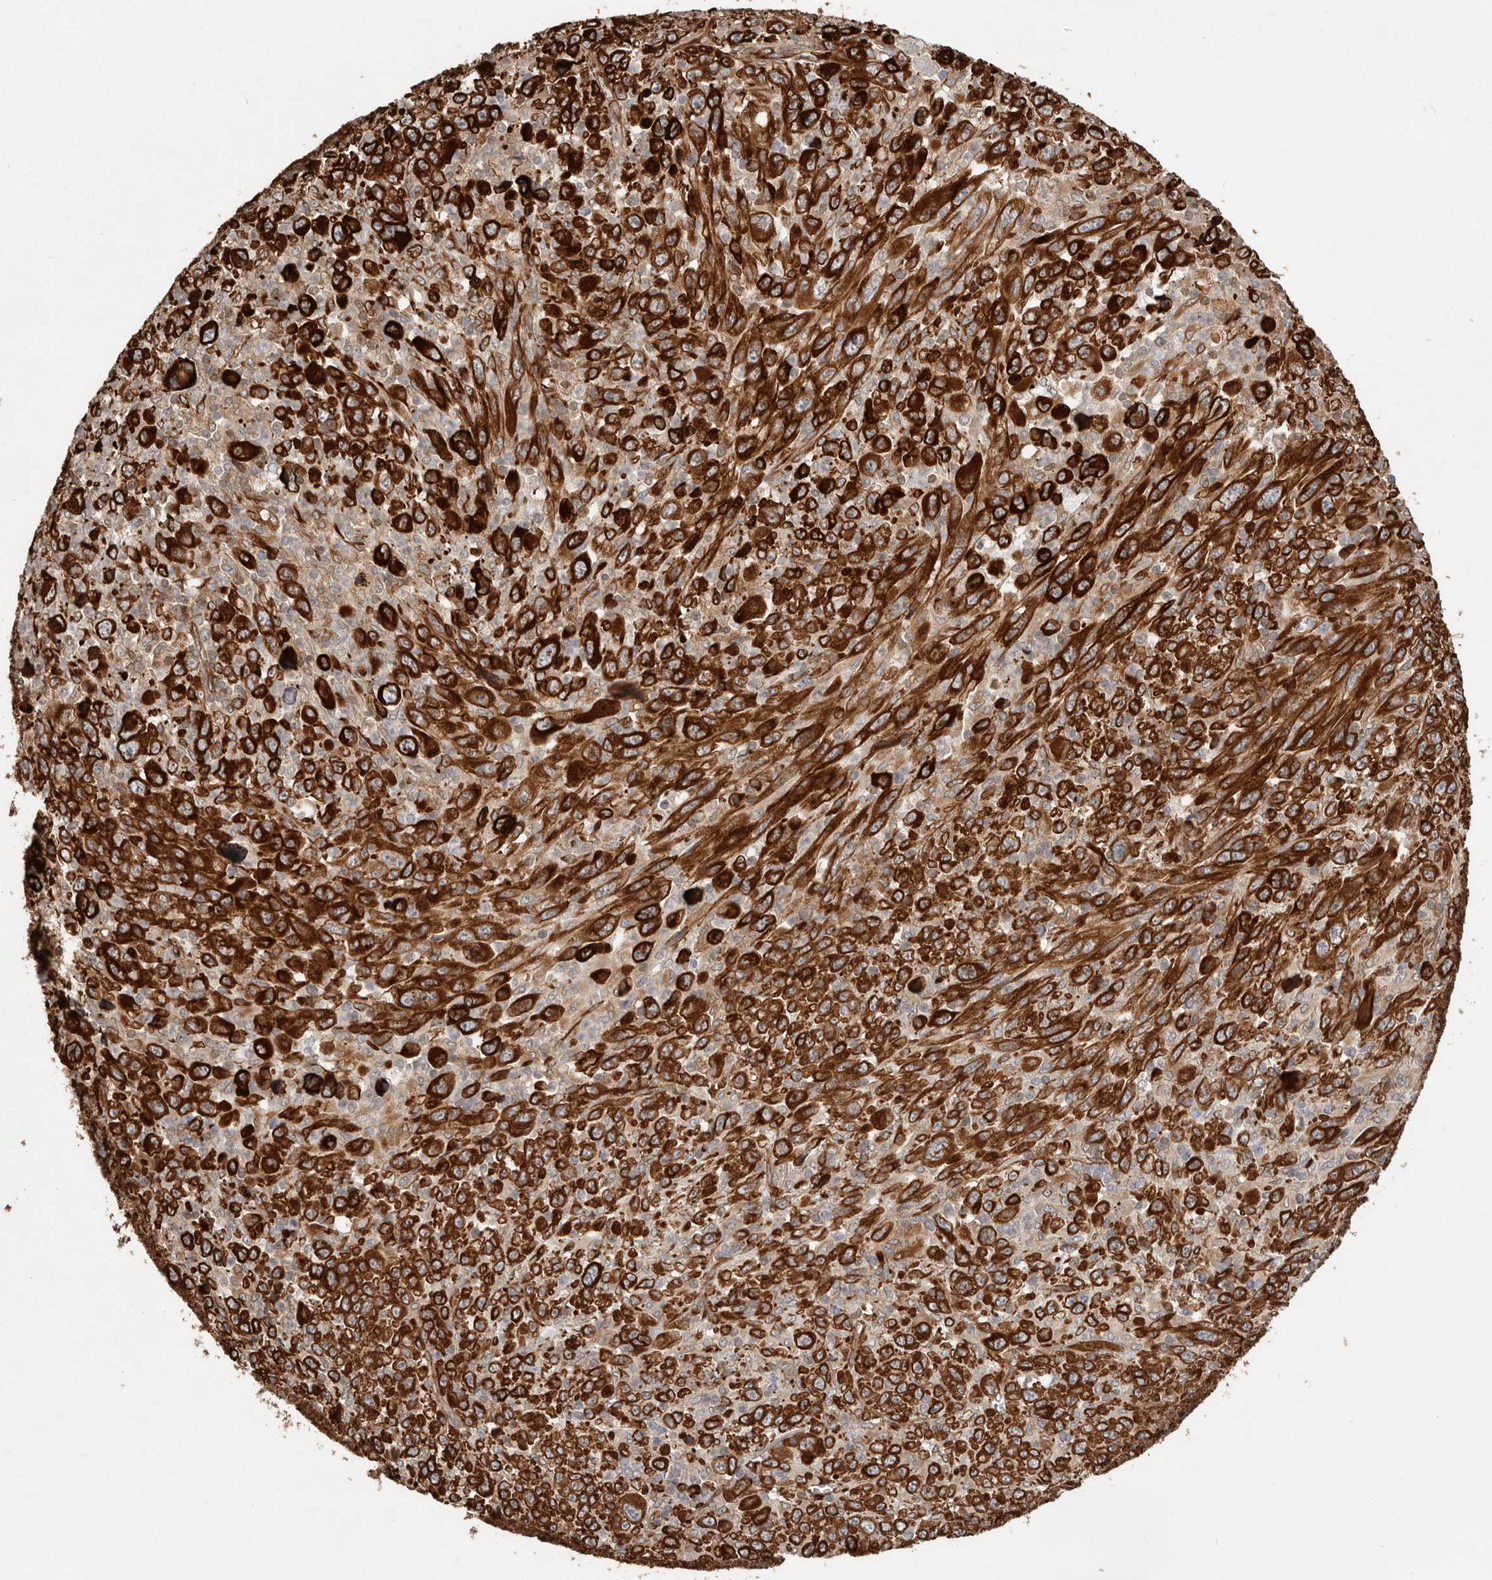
{"staining": {"intensity": "strong", "quantity": ">75%", "location": "cytoplasmic/membranous"}, "tissue": "melanoma", "cell_type": "Tumor cells", "image_type": "cancer", "snomed": [{"axis": "morphology", "description": "Malignant melanoma, Metastatic site"}, {"axis": "topography", "description": "Skin"}], "caption": "Human malignant melanoma (metastatic site) stained for a protein (brown) reveals strong cytoplasmic/membranous positive positivity in about >75% of tumor cells.", "gene": "WDTC1", "patient": {"sex": "female", "age": 56}}